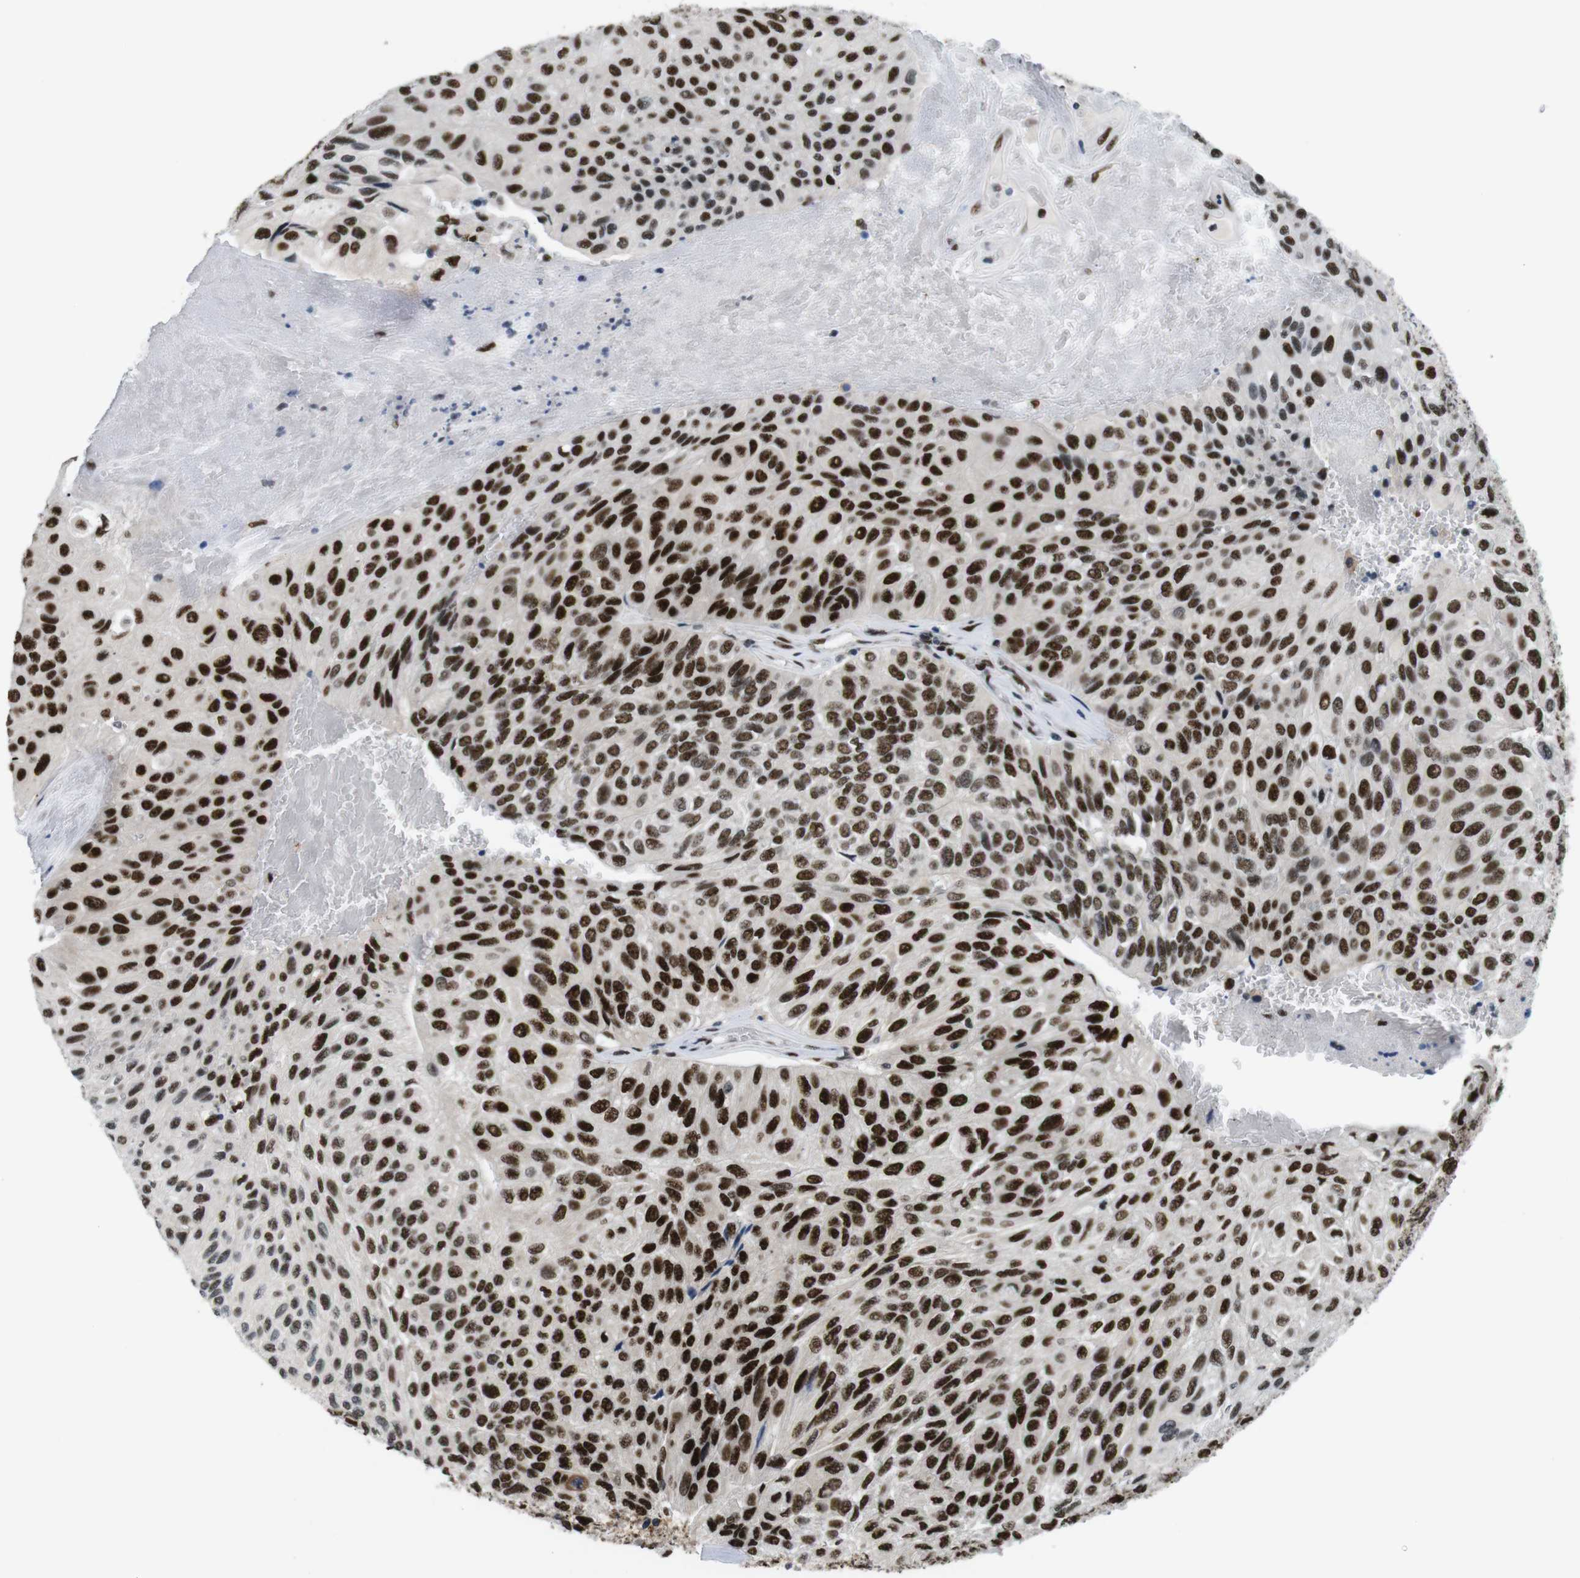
{"staining": {"intensity": "strong", "quantity": ">75%", "location": "nuclear"}, "tissue": "urothelial cancer", "cell_type": "Tumor cells", "image_type": "cancer", "snomed": [{"axis": "morphology", "description": "Urothelial carcinoma, High grade"}, {"axis": "topography", "description": "Urinary bladder"}], "caption": "Urothelial cancer stained with a protein marker reveals strong staining in tumor cells.", "gene": "PSME3", "patient": {"sex": "male", "age": 66}}